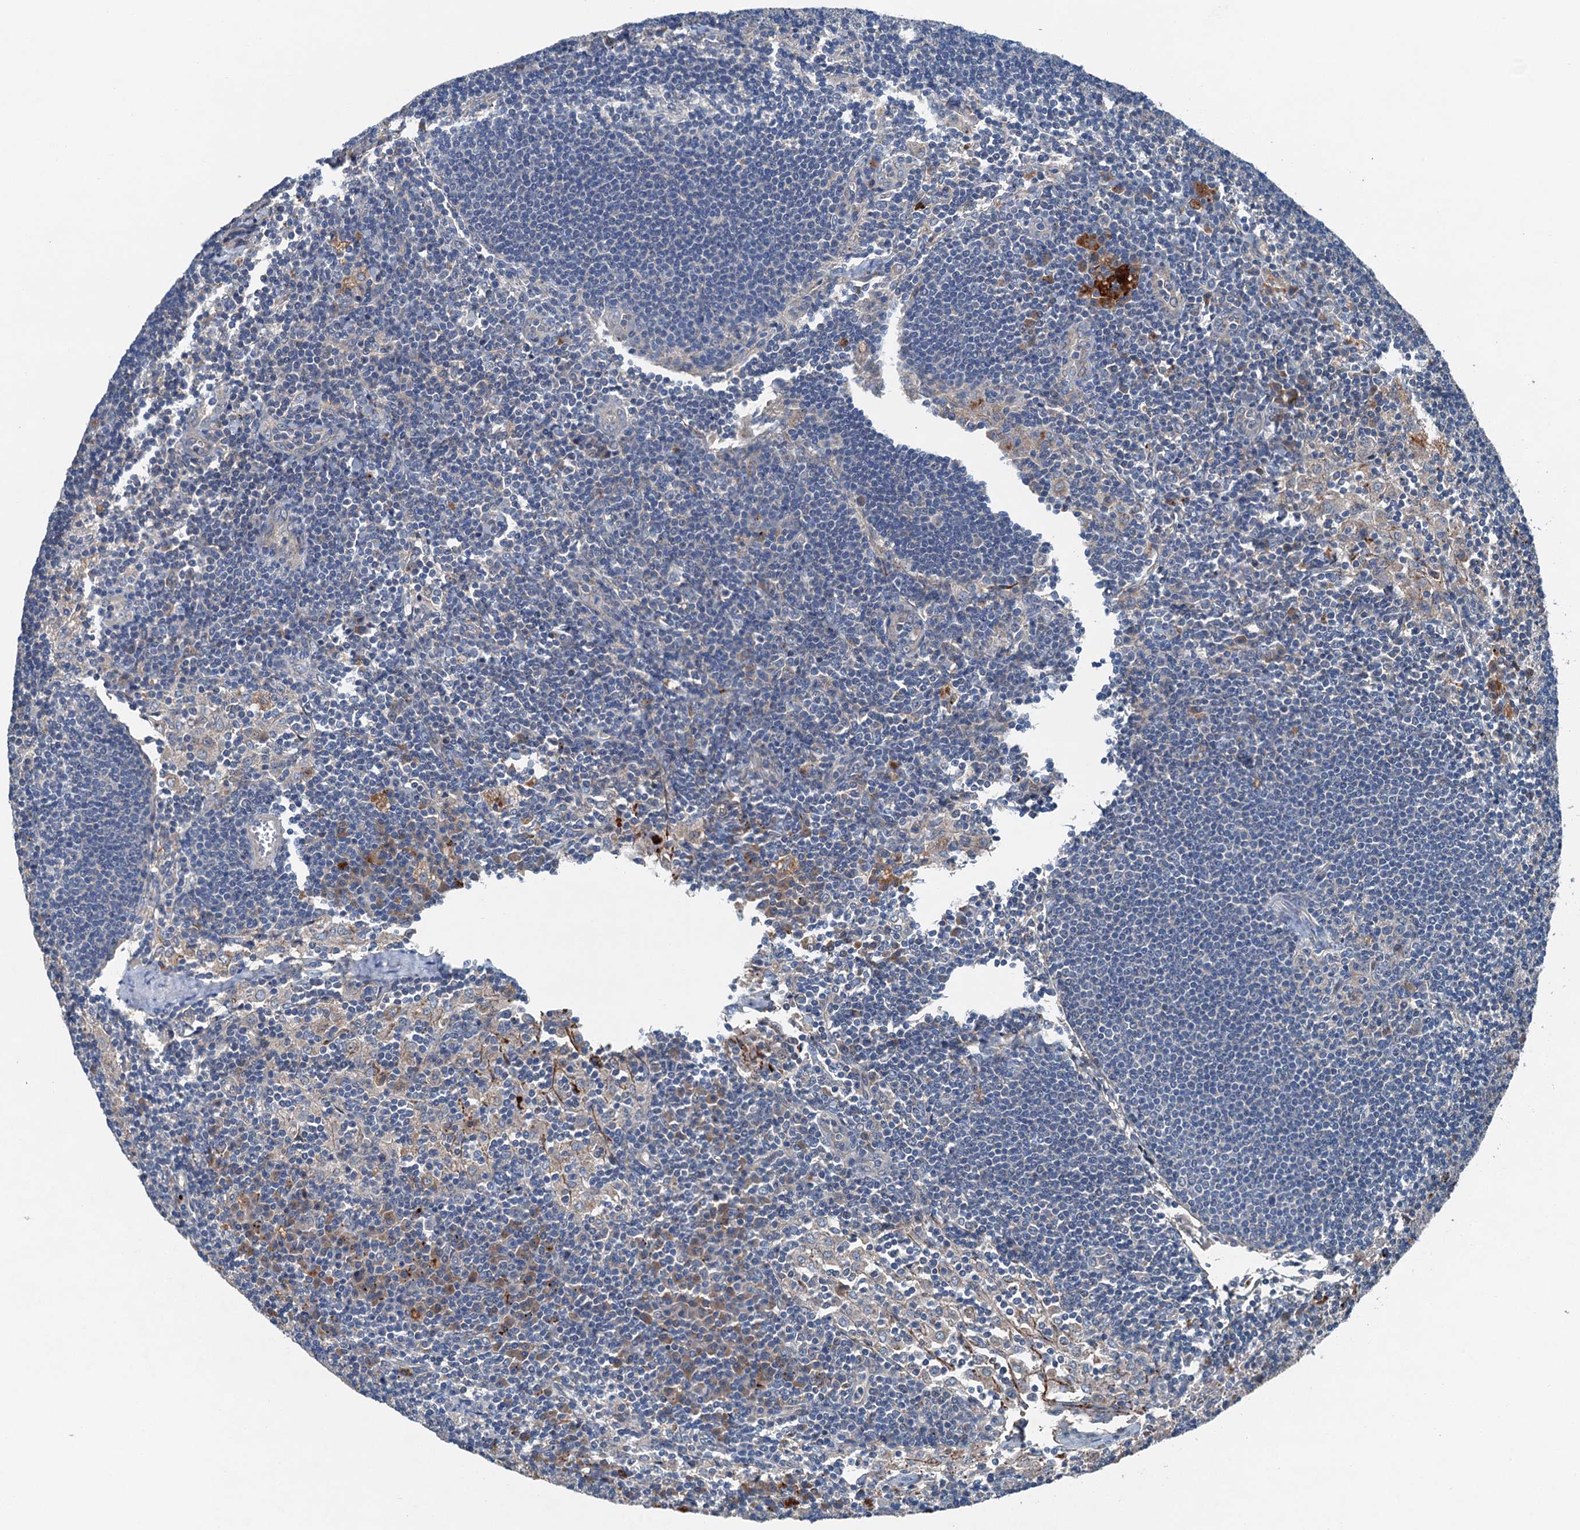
{"staining": {"intensity": "negative", "quantity": "none", "location": "none"}, "tissue": "lymph node", "cell_type": "Germinal center cells", "image_type": "normal", "snomed": [{"axis": "morphology", "description": "Normal tissue, NOS"}, {"axis": "topography", "description": "Lymph node"}], "caption": "An immunohistochemistry (IHC) photomicrograph of unremarkable lymph node is shown. There is no staining in germinal center cells of lymph node.", "gene": "SLC2A10", "patient": {"sex": "male", "age": 24}}